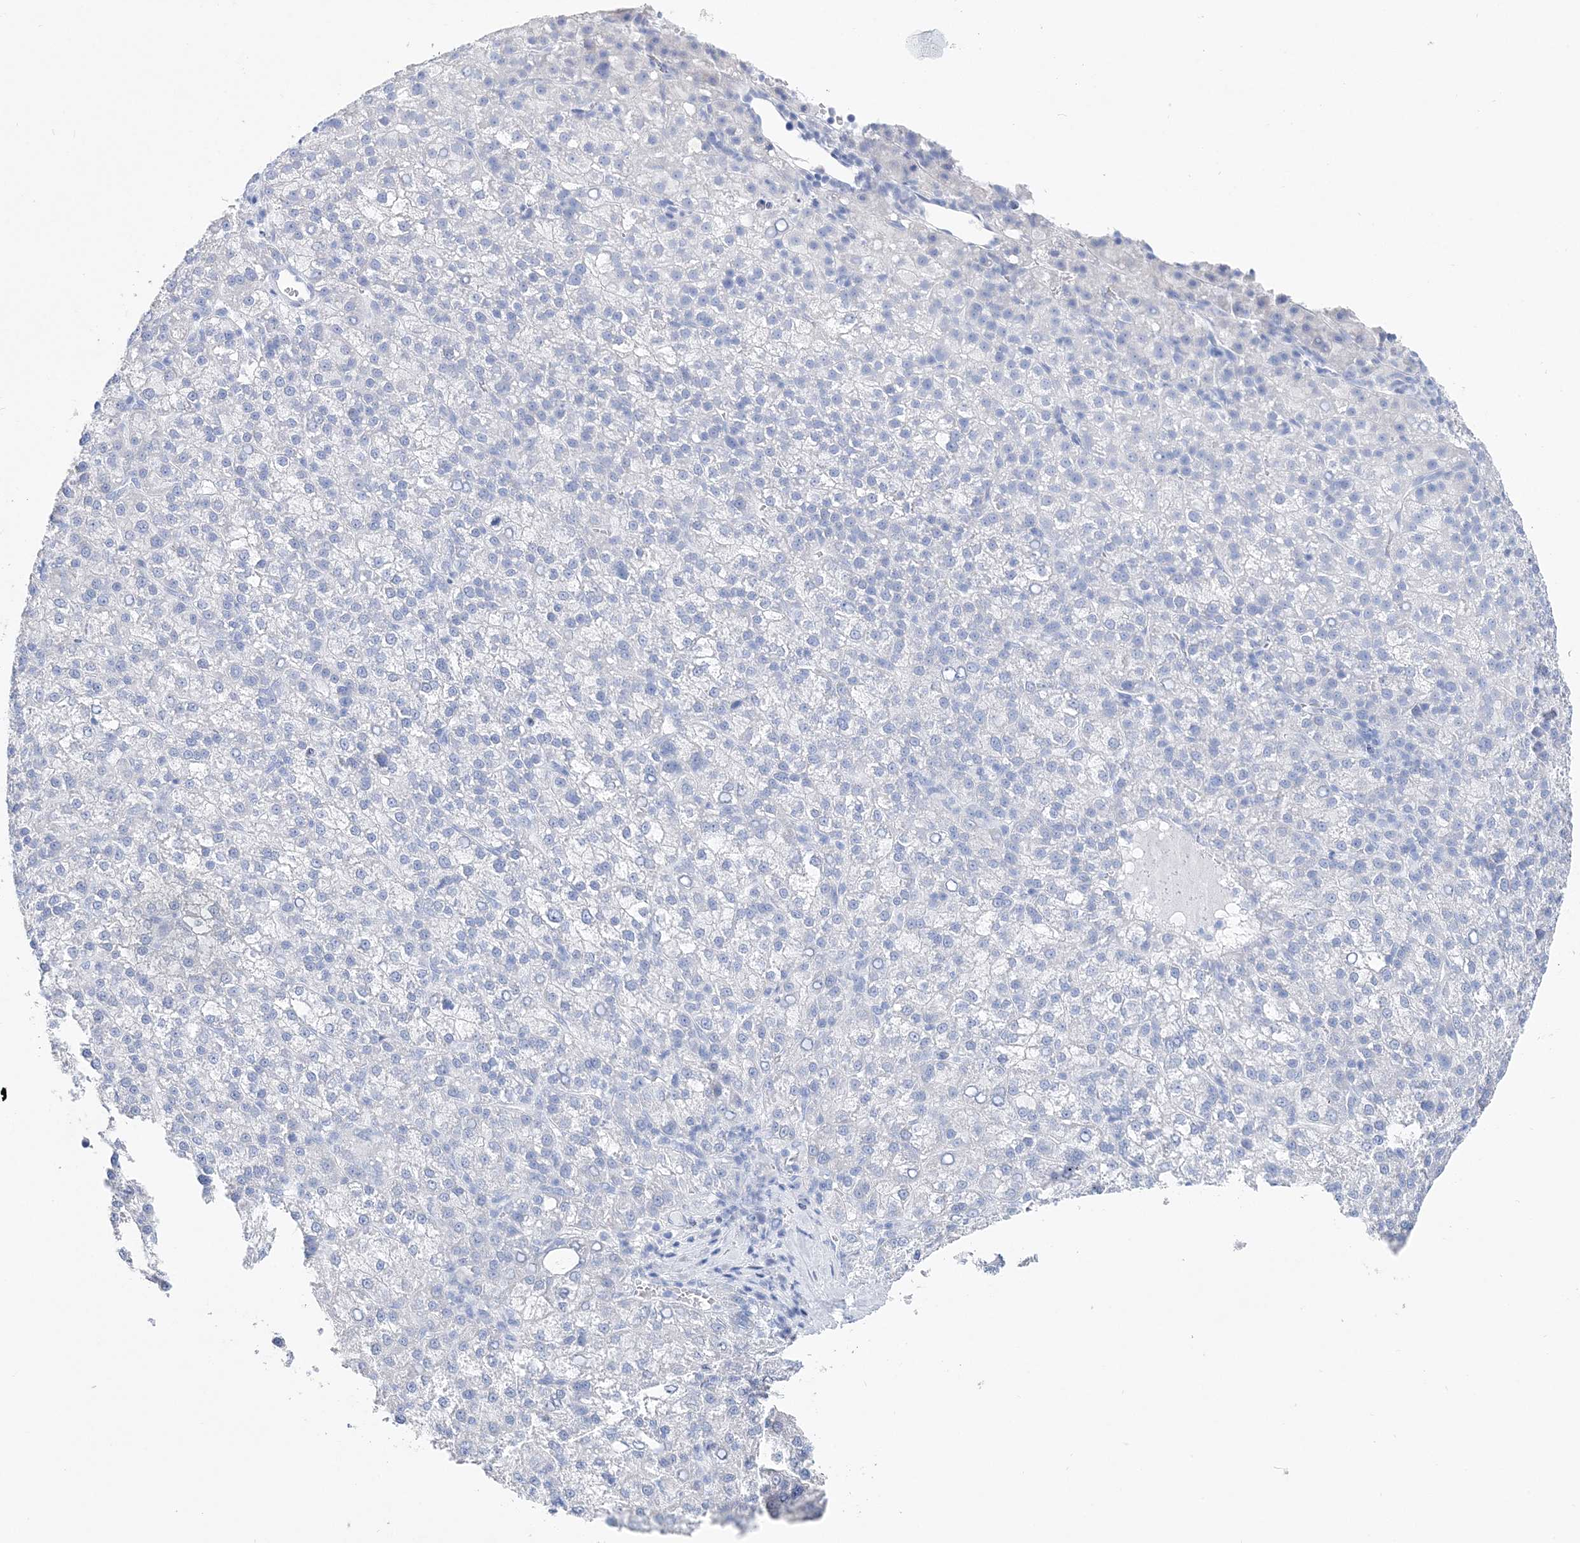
{"staining": {"intensity": "negative", "quantity": "none", "location": "none"}, "tissue": "liver cancer", "cell_type": "Tumor cells", "image_type": "cancer", "snomed": [{"axis": "morphology", "description": "Carcinoma, Hepatocellular, NOS"}, {"axis": "topography", "description": "Liver"}], "caption": "A photomicrograph of human liver hepatocellular carcinoma is negative for staining in tumor cells.", "gene": "TSPYL6", "patient": {"sex": "female", "age": 58}}